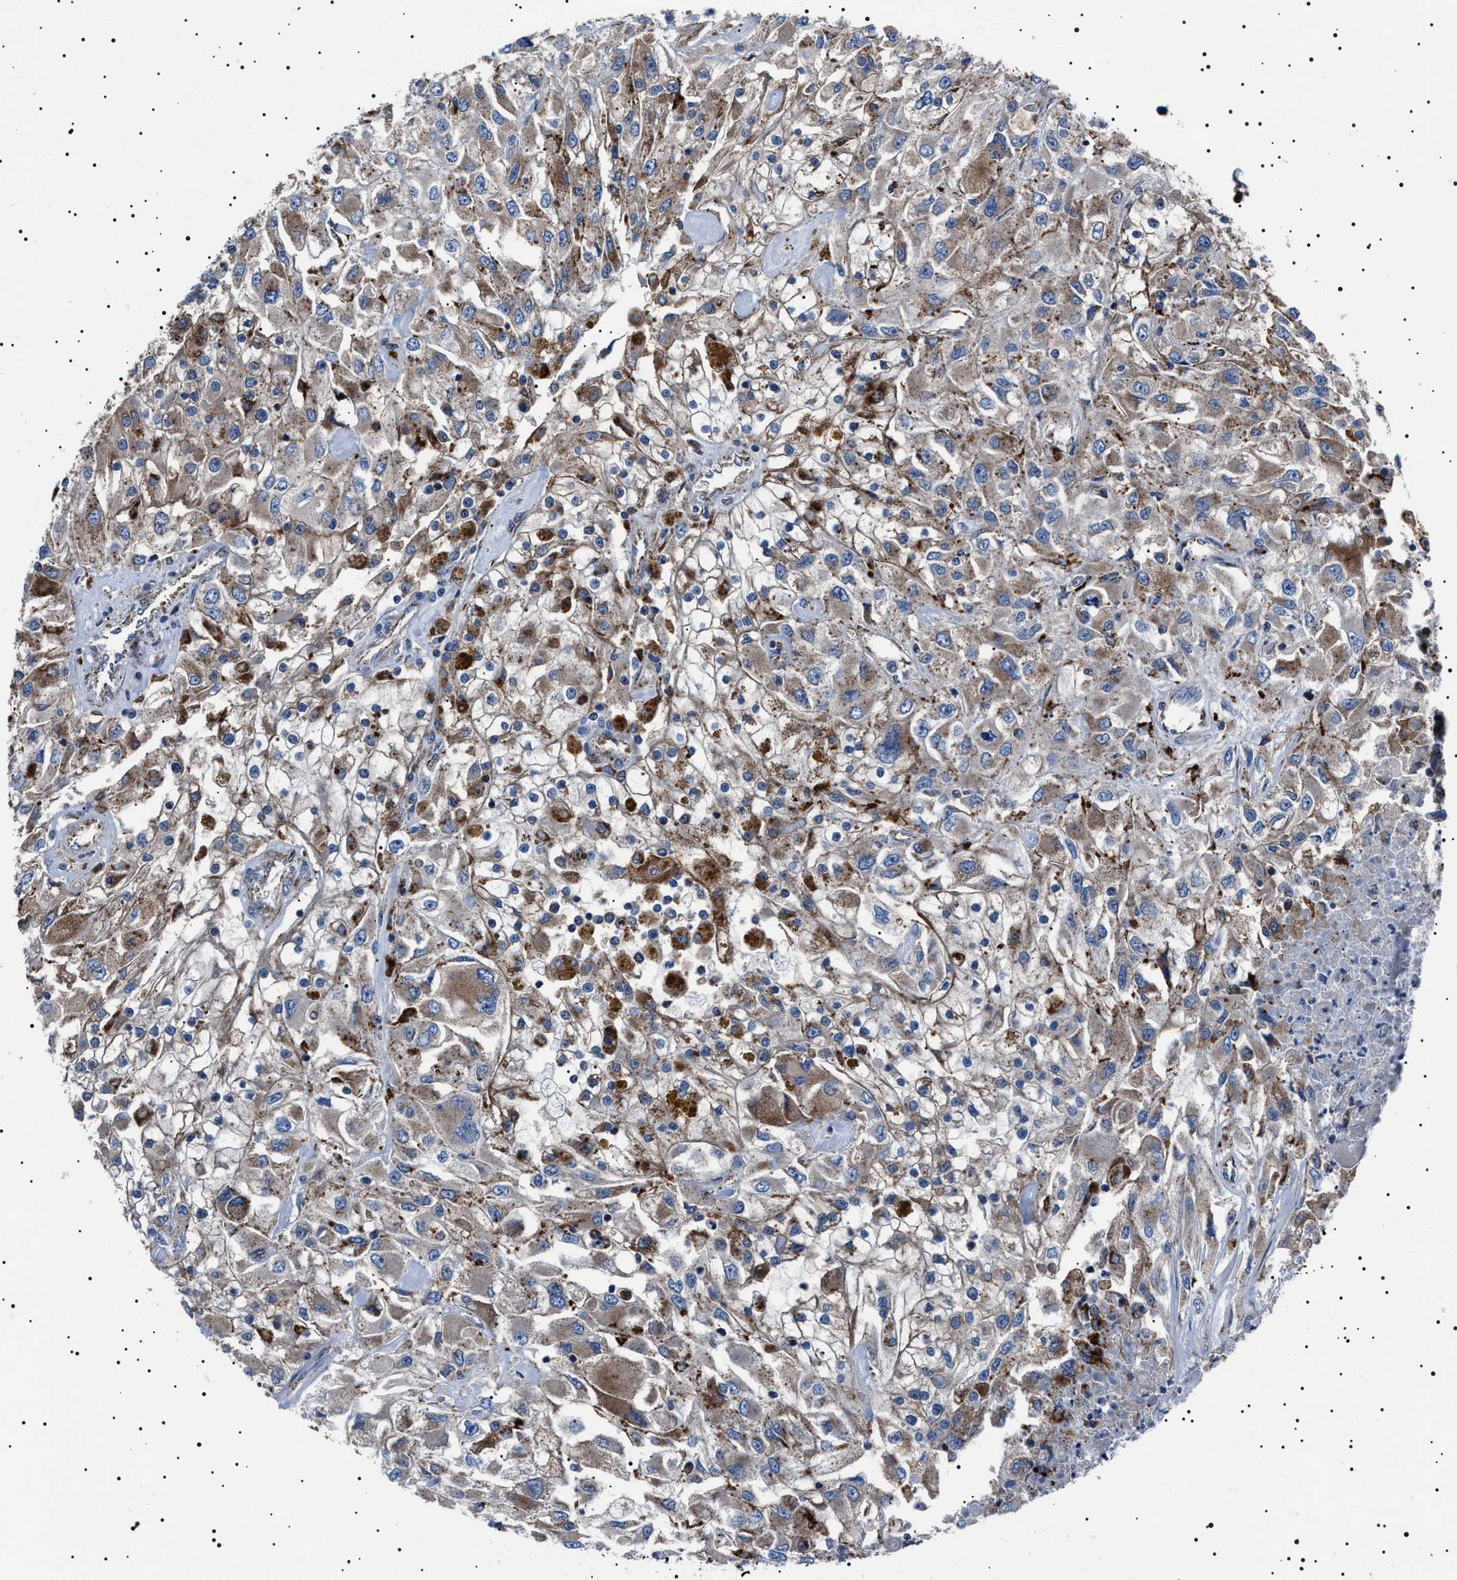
{"staining": {"intensity": "weak", "quantity": ">75%", "location": "cytoplasmic/membranous"}, "tissue": "renal cancer", "cell_type": "Tumor cells", "image_type": "cancer", "snomed": [{"axis": "morphology", "description": "Adenocarcinoma, NOS"}, {"axis": "topography", "description": "Kidney"}], "caption": "There is low levels of weak cytoplasmic/membranous positivity in tumor cells of renal adenocarcinoma, as demonstrated by immunohistochemical staining (brown color).", "gene": "NEU1", "patient": {"sex": "female", "age": 52}}